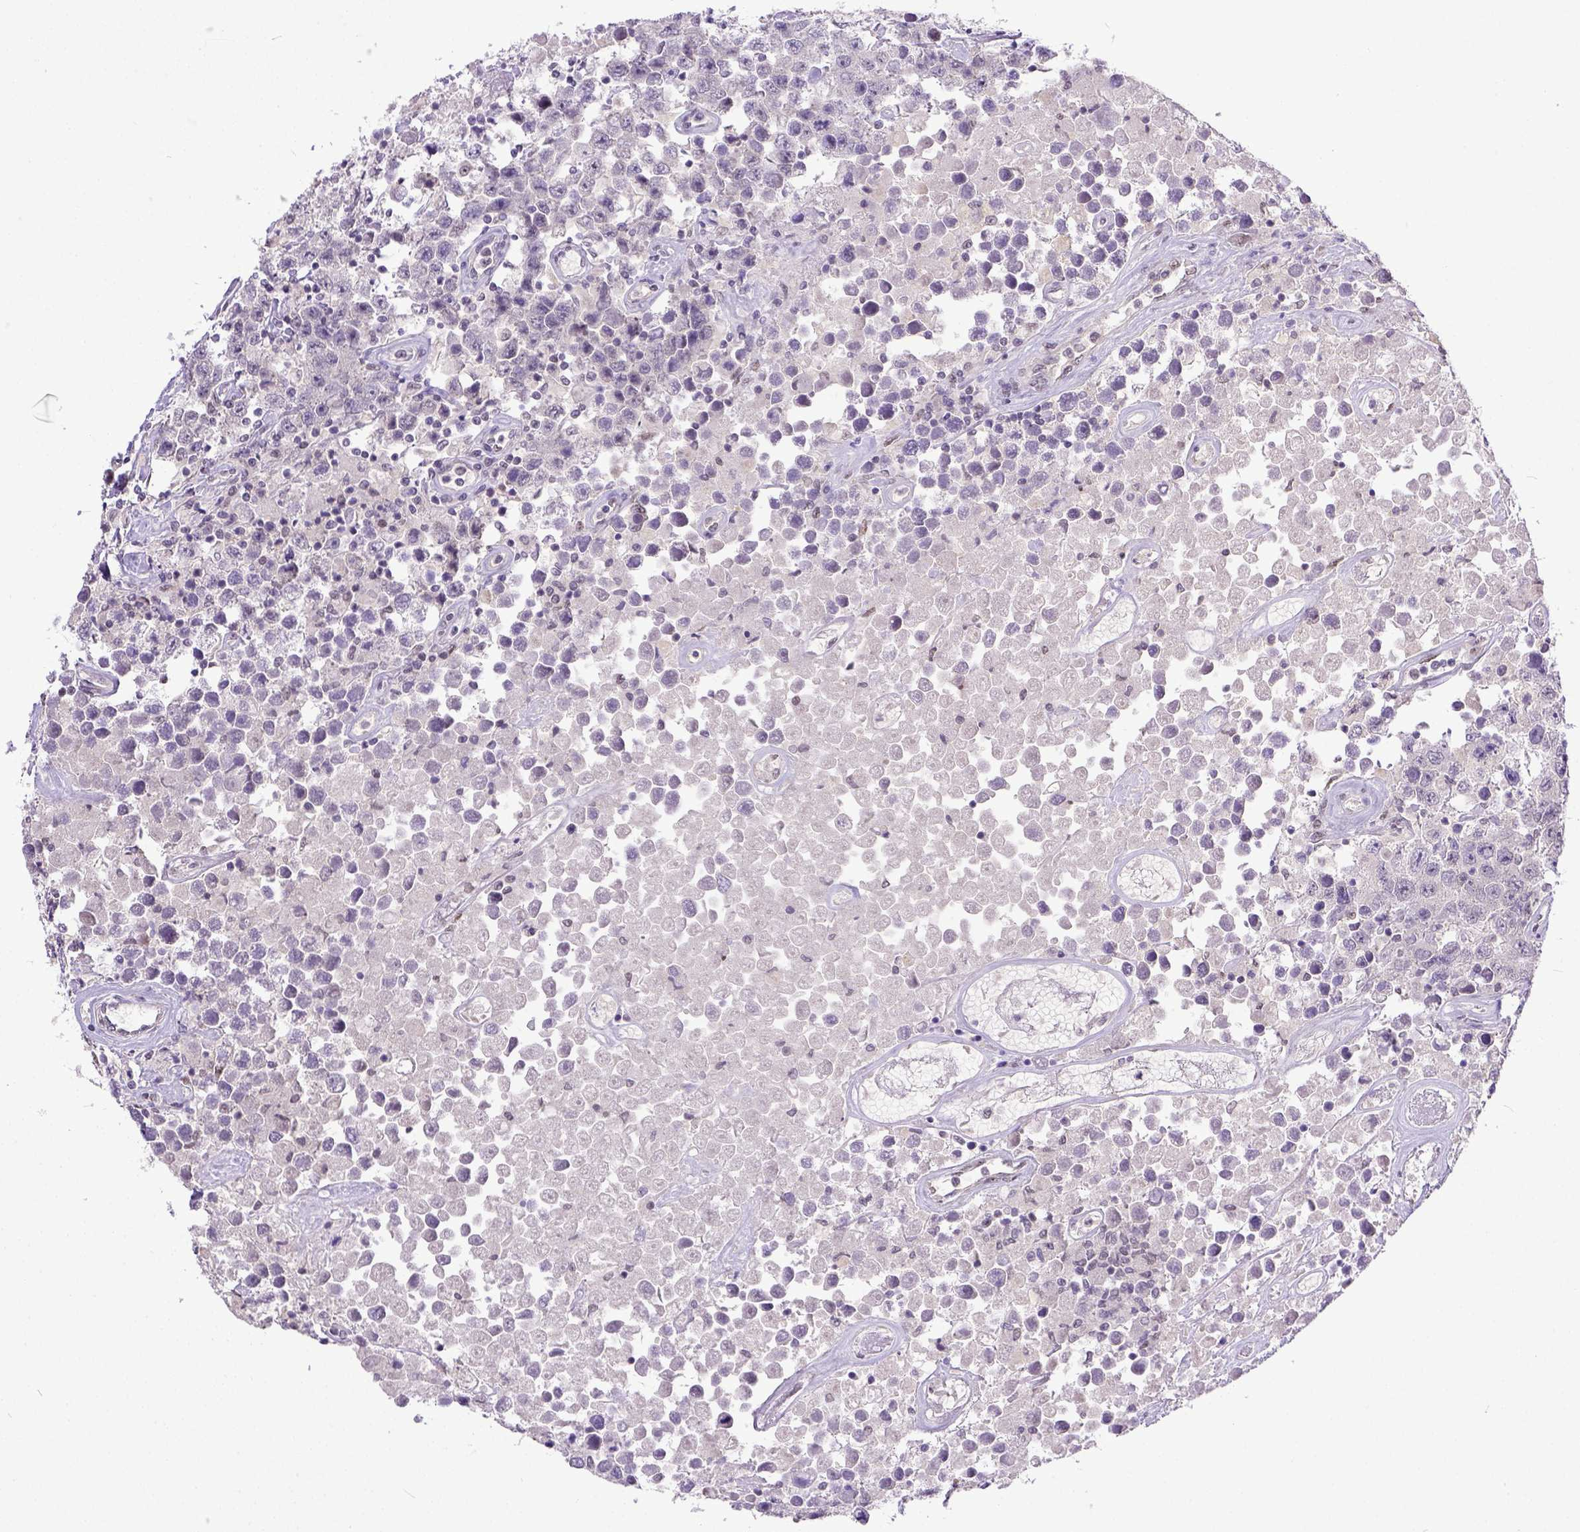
{"staining": {"intensity": "negative", "quantity": "none", "location": "none"}, "tissue": "testis cancer", "cell_type": "Tumor cells", "image_type": "cancer", "snomed": [{"axis": "morphology", "description": "Seminoma, NOS"}, {"axis": "topography", "description": "Testis"}], "caption": "Protein analysis of testis cancer demonstrates no significant expression in tumor cells. (DAB IHC visualized using brightfield microscopy, high magnification).", "gene": "ERCC1", "patient": {"sex": "male", "age": 52}}